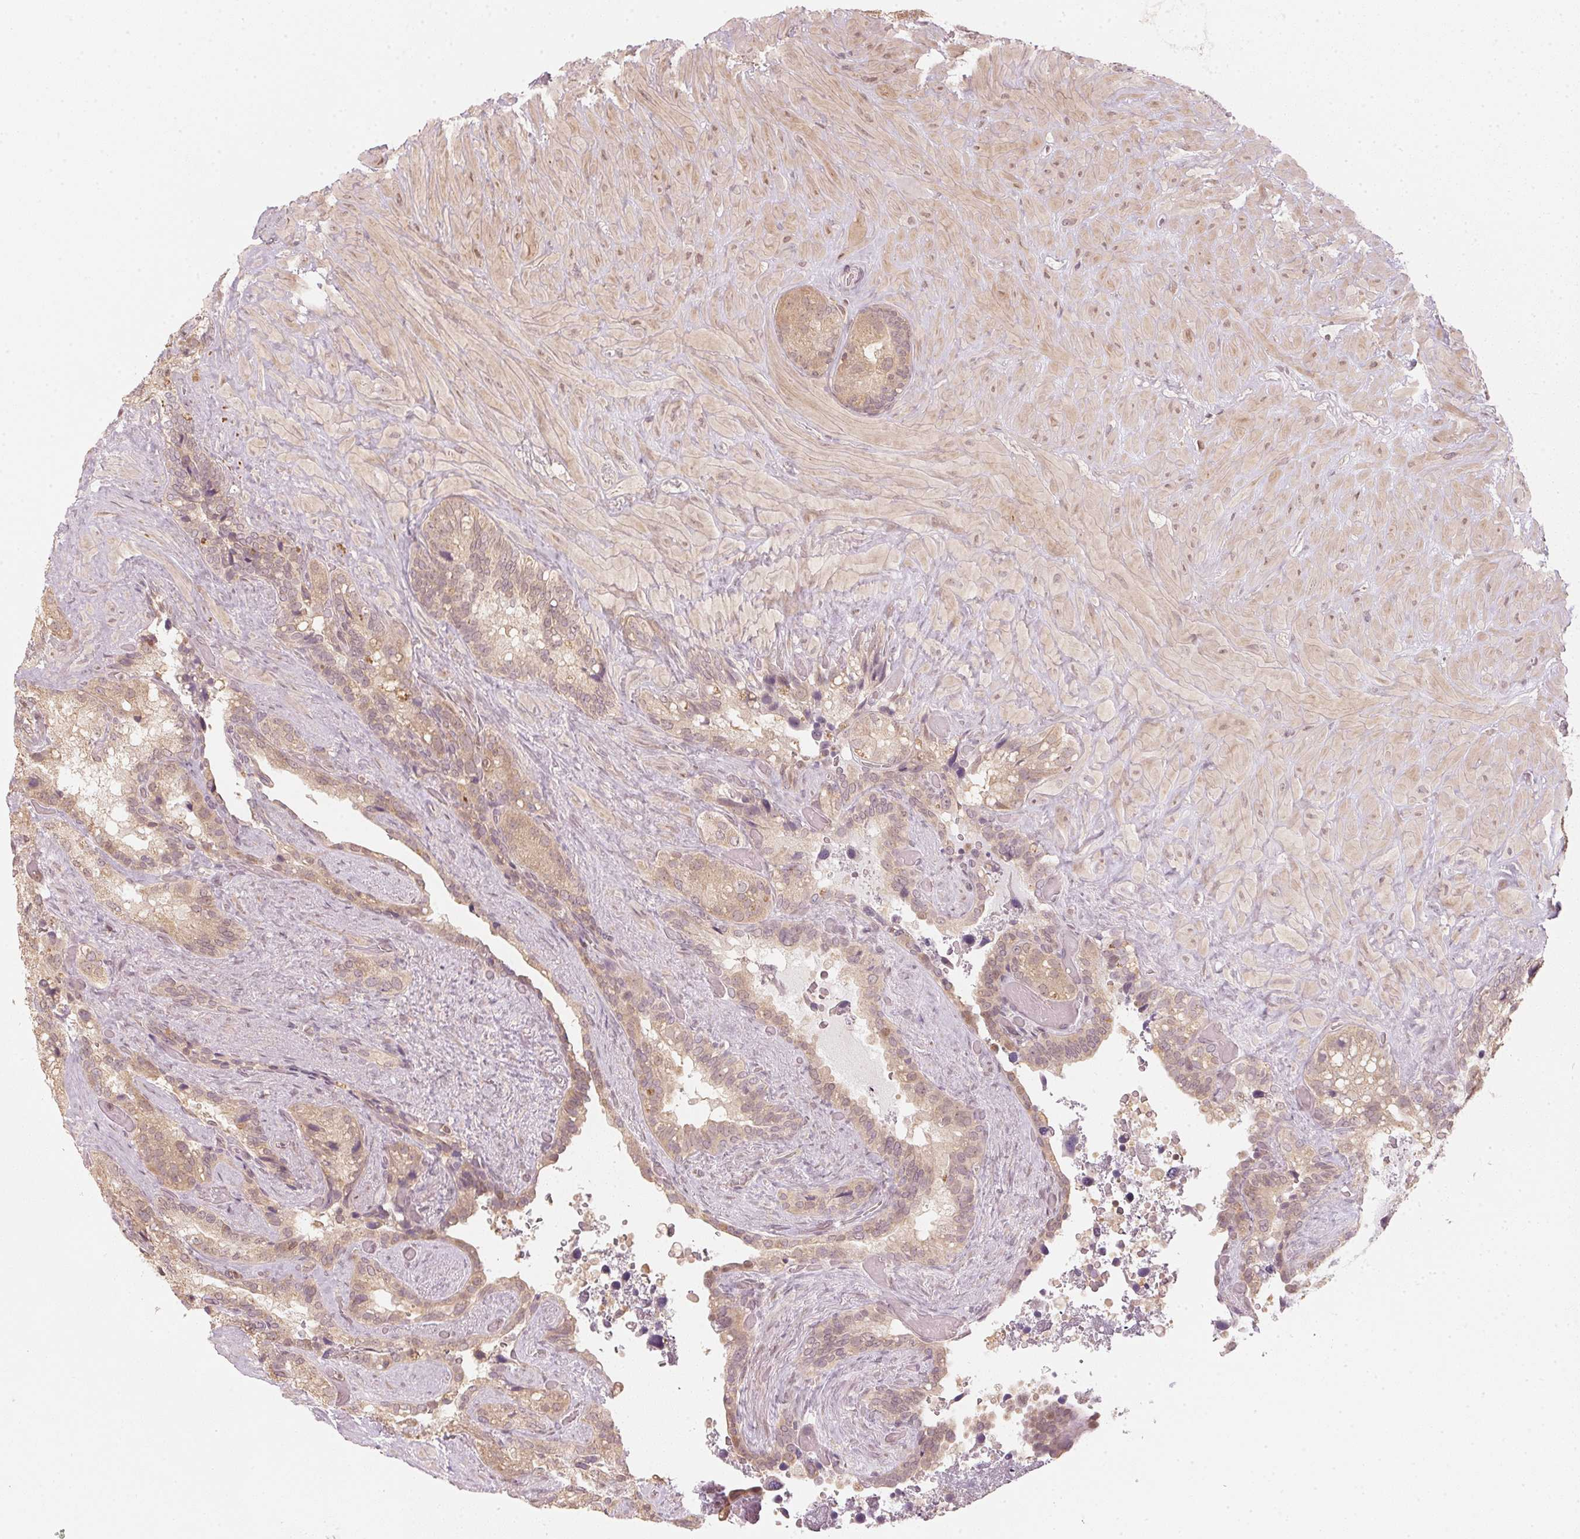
{"staining": {"intensity": "weak", "quantity": "25%-75%", "location": "cytoplasmic/membranous,nuclear"}, "tissue": "seminal vesicle", "cell_type": "Glandular cells", "image_type": "normal", "snomed": [{"axis": "morphology", "description": "Normal tissue, NOS"}, {"axis": "topography", "description": "Seminal veicle"}], "caption": "Protein staining displays weak cytoplasmic/membranous,nuclear positivity in approximately 25%-75% of glandular cells in benign seminal vesicle.", "gene": "UBE2L3", "patient": {"sex": "male", "age": 60}}